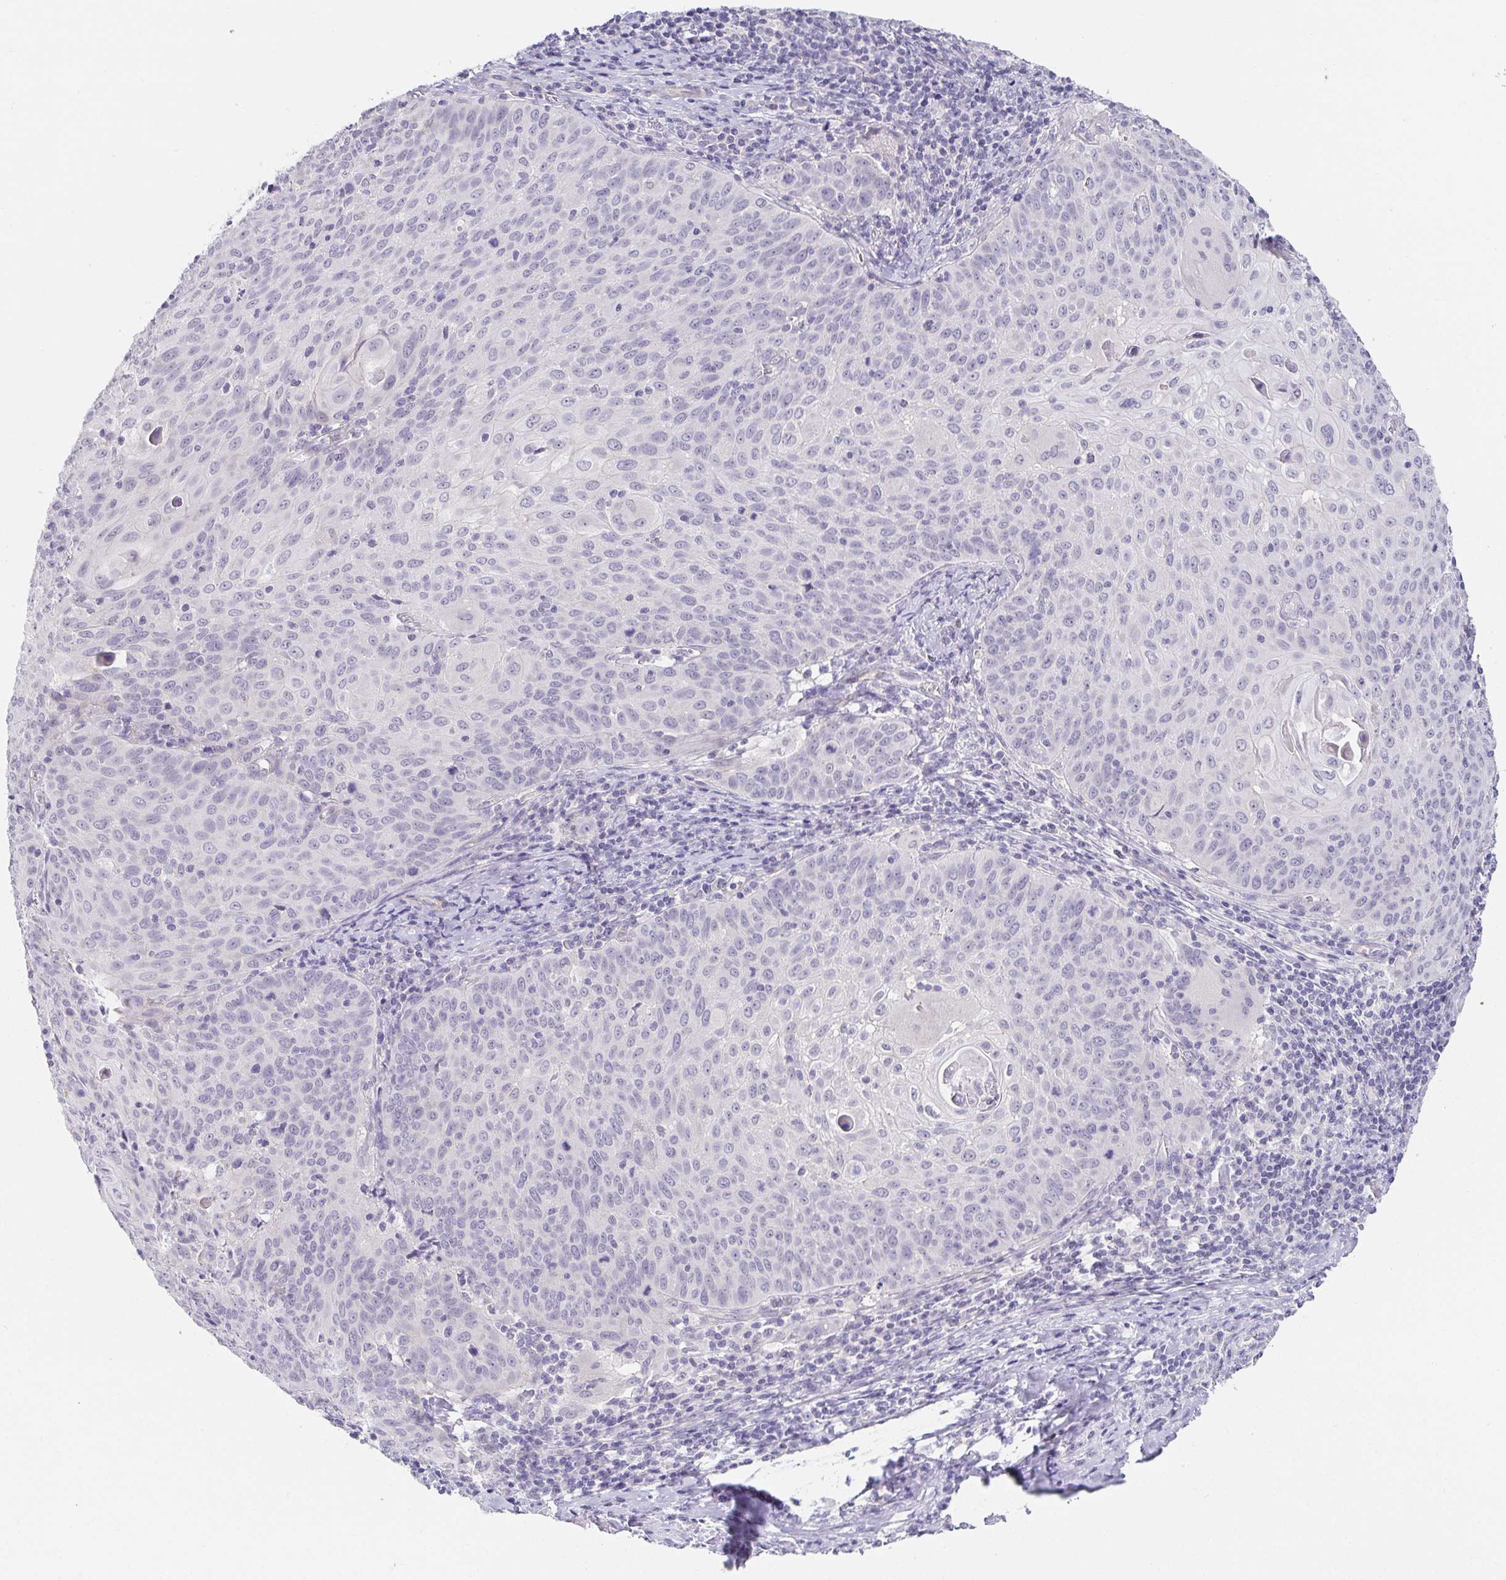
{"staining": {"intensity": "negative", "quantity": "none", "location": "none"}, "tissue": "cervical cancer", "cell_type": "Tumor cells", "image_type": "cancer", "snomed": [{"axis": "morphology", "description": "Squamous cell carcinoma, NOS"}, {"axis": "topography", "description": "Cervix"}], "caption": "Tumor cells are negative for brown protein staining in cervical squamous cell carcinoma.", "gene": "PDX1", "patient": {"sex": "female", "age": 65}}